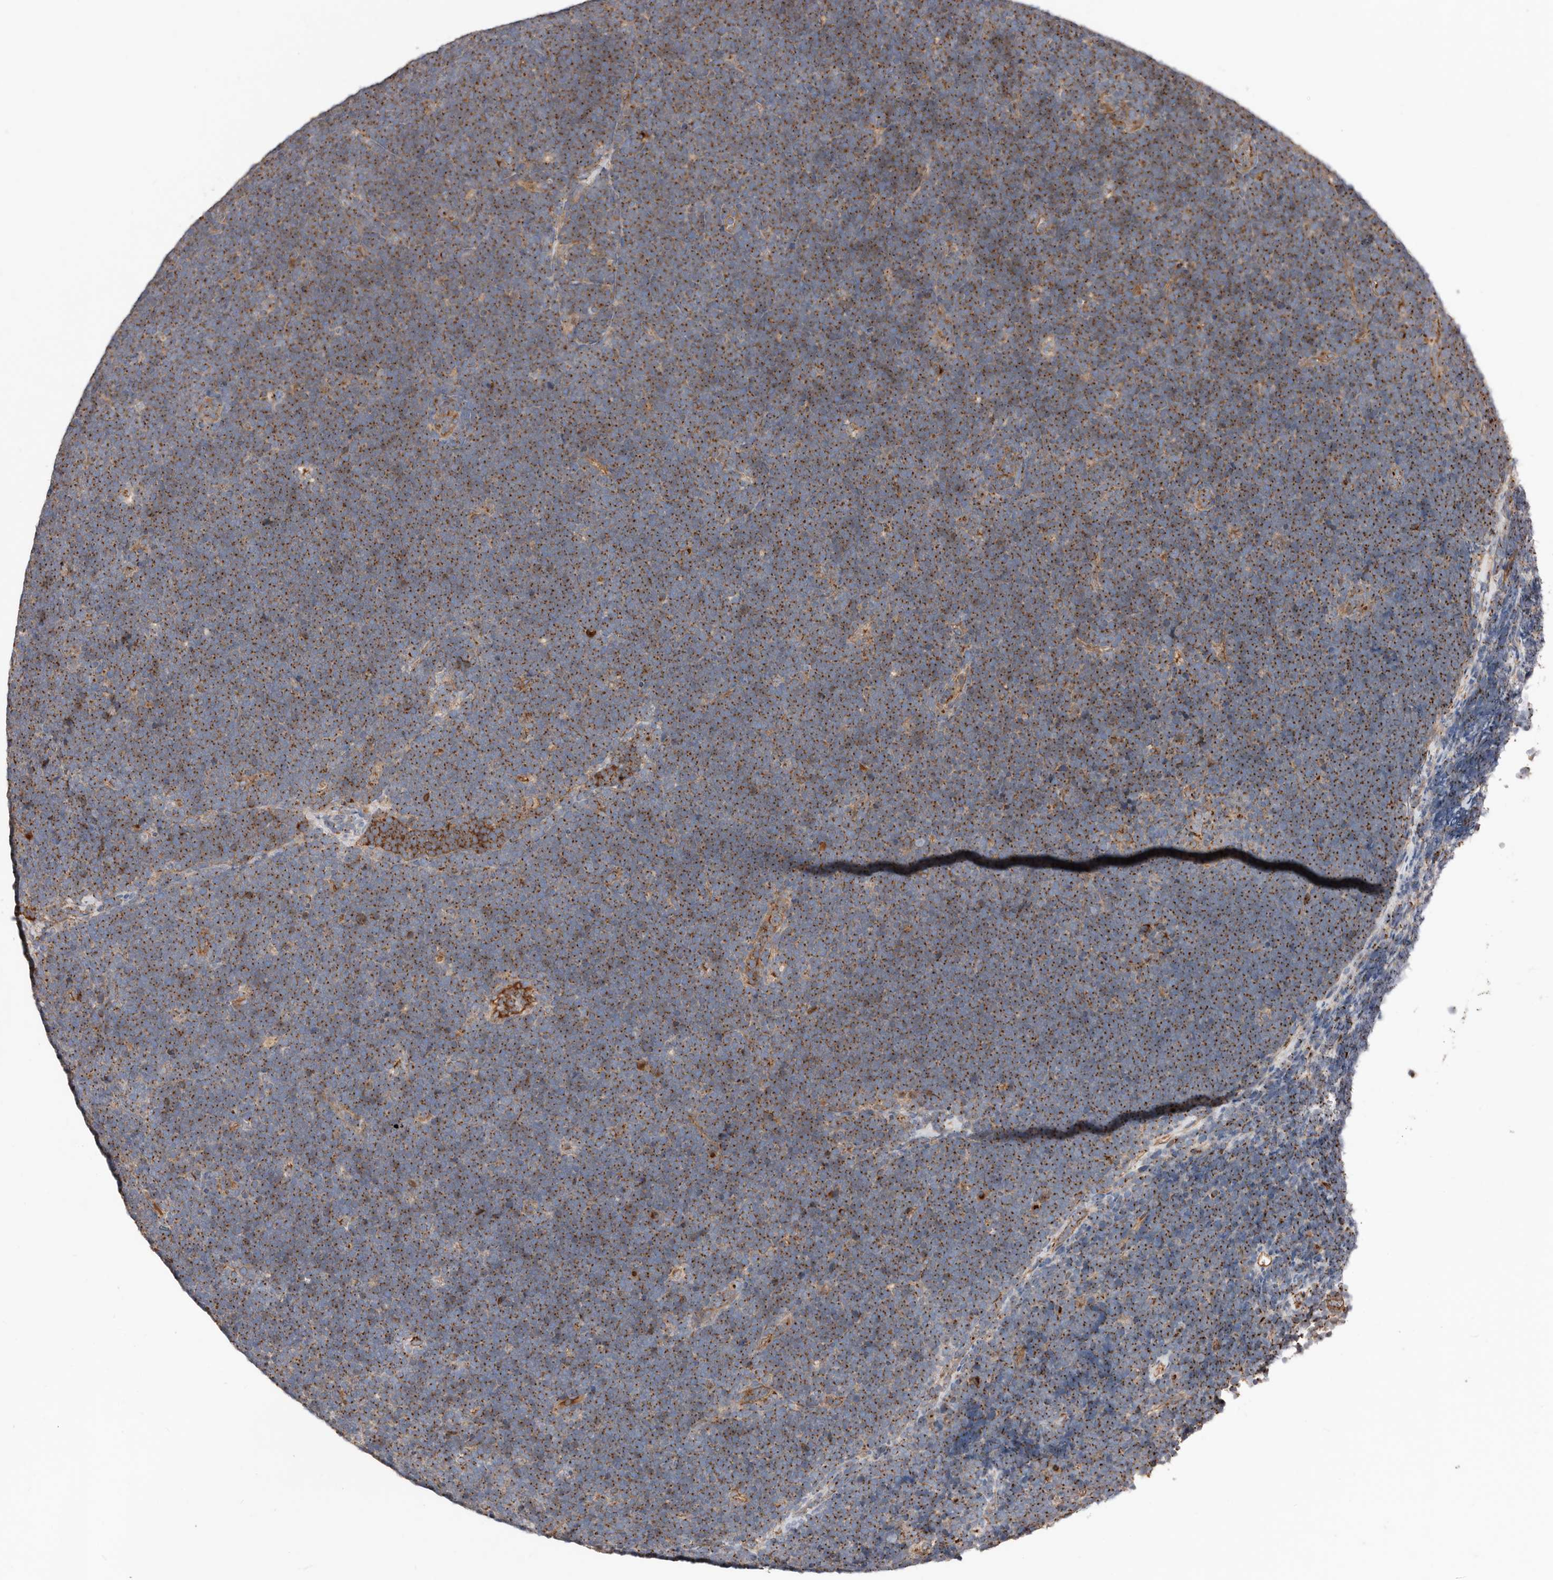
{"staining": {"intensity": "moderate", "quantity": ">75%", "location": "cytoplasmic/membranous"}, "tissue": "lymphoma", "cell_type": "Tumor cells", "image_type": "cancer", "snomed": [{"axis": "morphology", "description": "Malignant lymphoma, non-Hodgkin's type, High grade"}, {"axis": "topography", "description": "Lymph node"}], "caption": "Tumor cells exhibit moderate cytoplasmic/membranous staining in approximately >75% of cells in malignant lymphoma, non-Hodgkin's type (high-grade).", "gene": "COG1", "patient": {"sex": "male", "age": 13}}